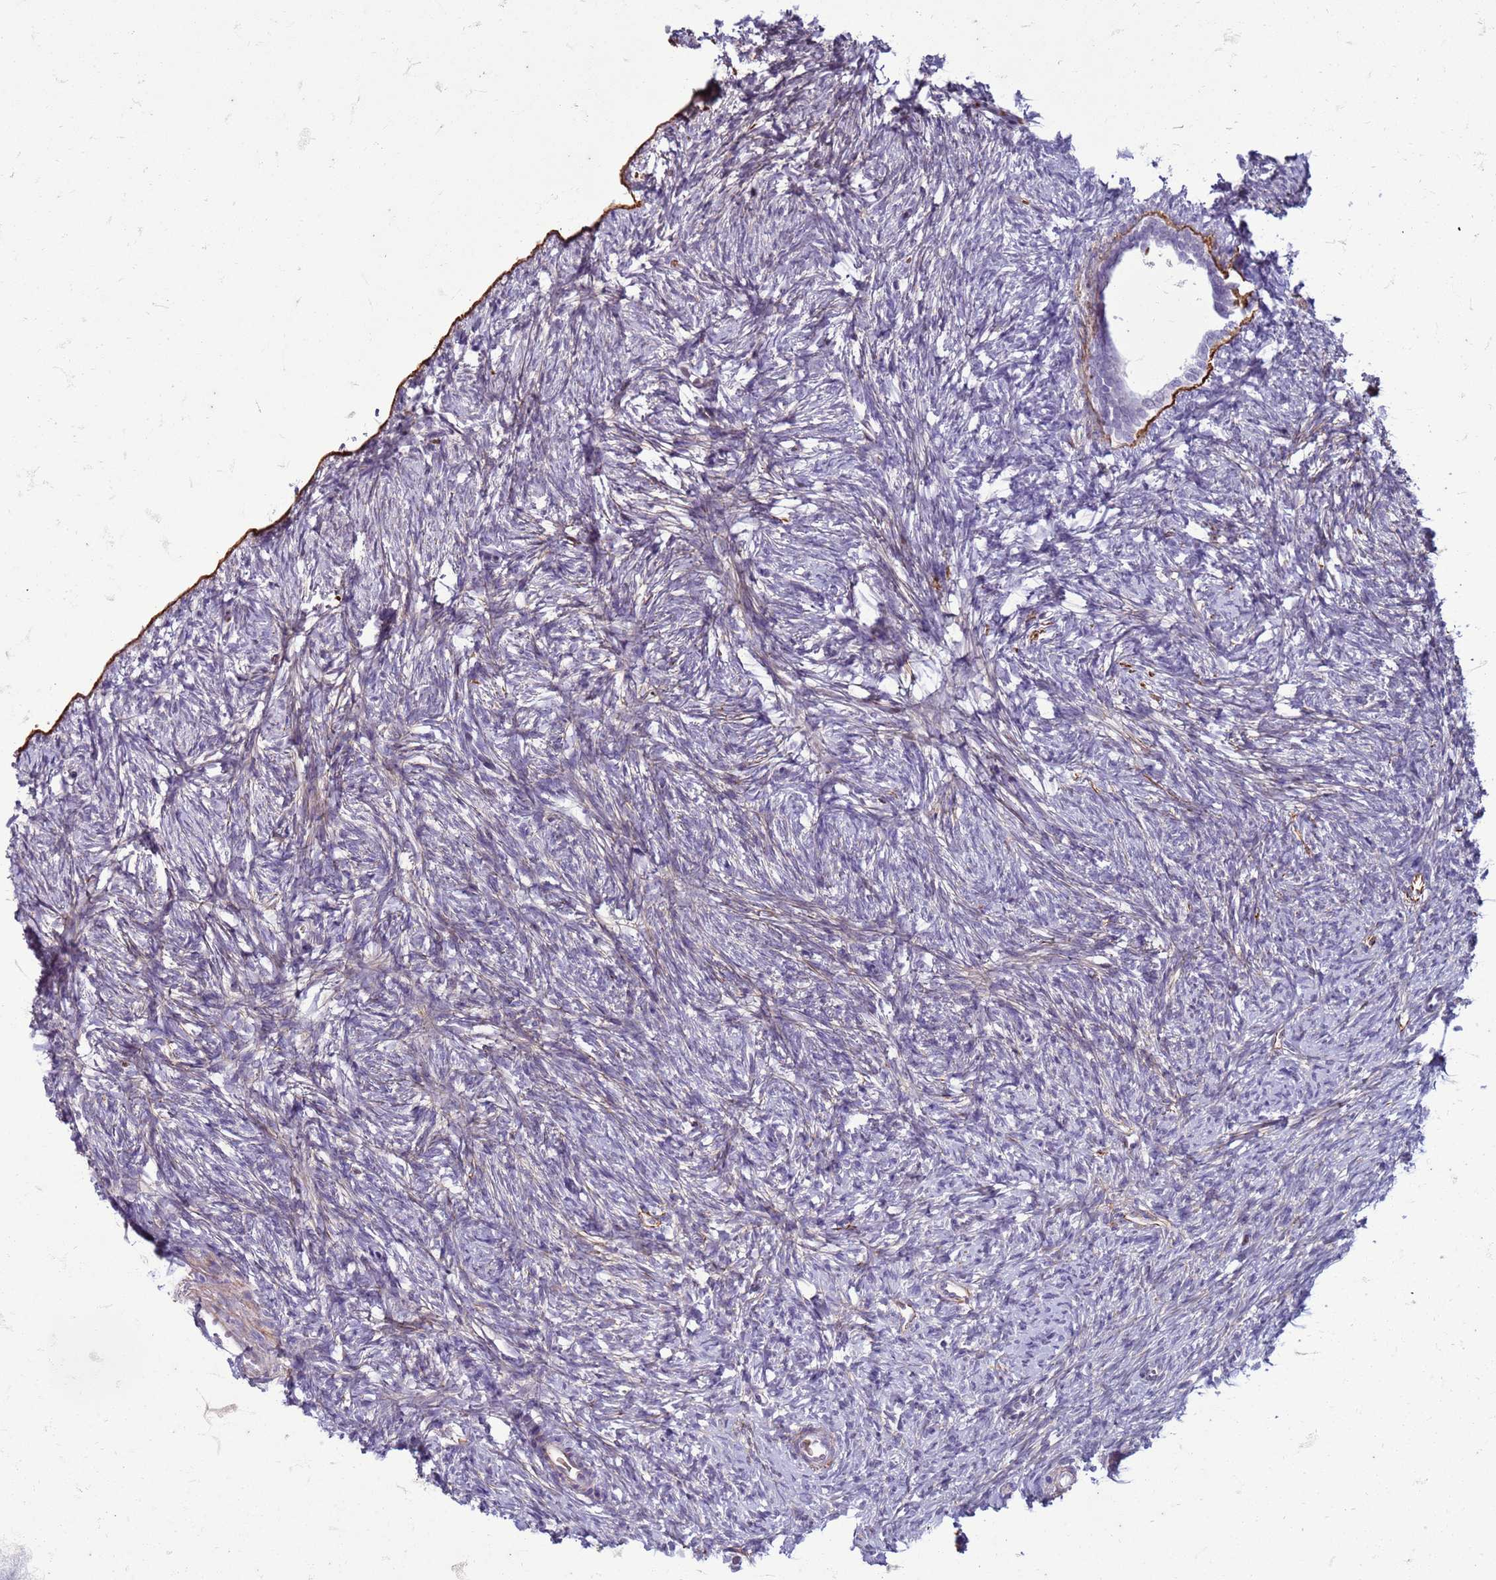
{"staining": {"intensity": "weak", "quantity": "<25%", "location": "cytoplasmic/membranous"}, "tissue": "ovary", "cell_type": "Ovarian stroma cells", "image_type": "normal", "snomed": [{"axis": "morphology", "description": "Normal tissue, NOS"}, {"axis": "topography", "description": "Ovary"}], "caption": "Immunohistochemical staining of normal ovary shows no significant expression in ovarian stroma cells. (DAB immunohistochemistry (IHC), high magnification).", "gene": "METTL25B", "patient": {"sex": "female", "age": 51}}